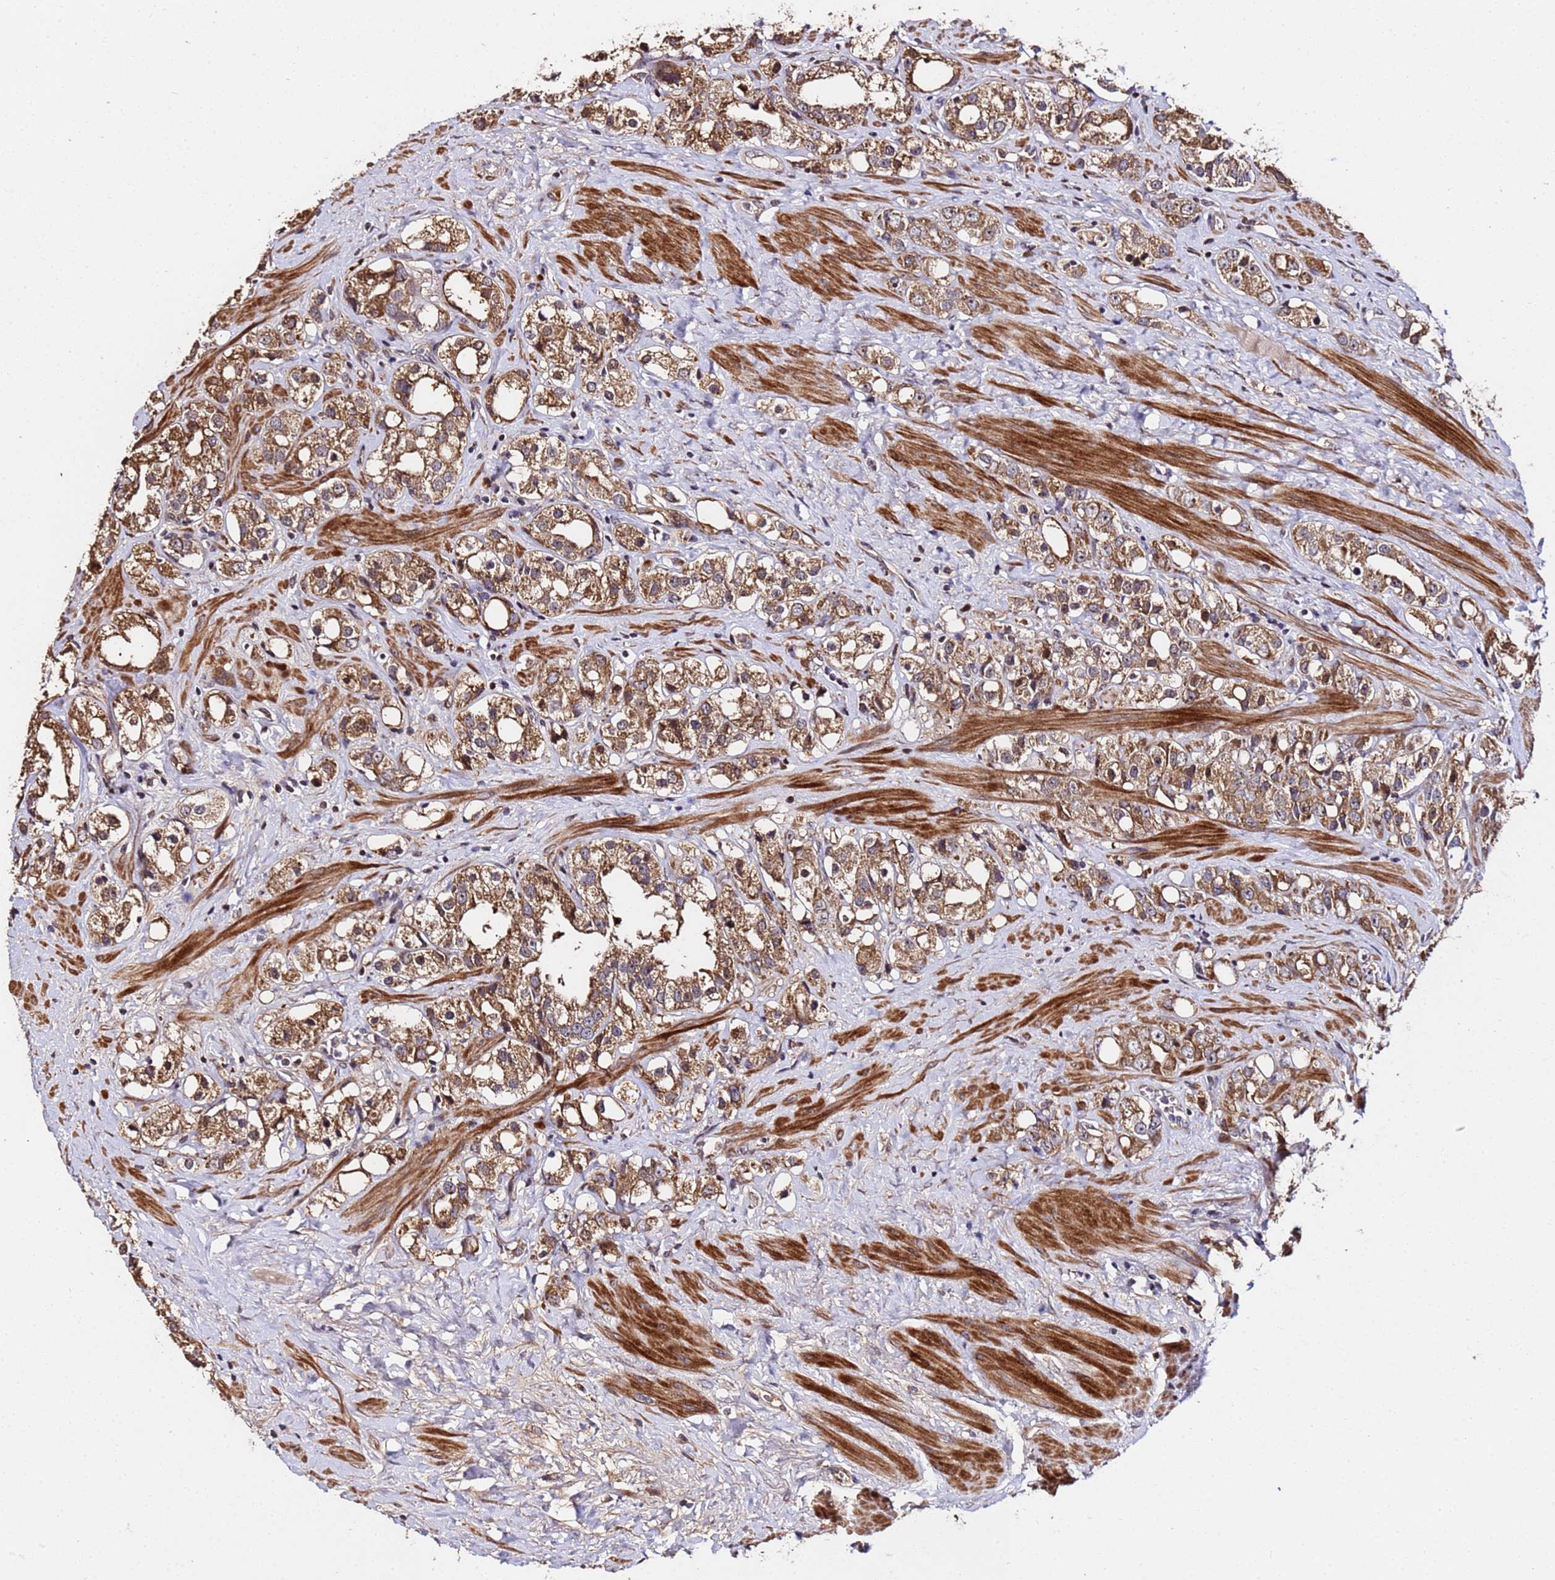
{"staining": {"intensity": "moderate", "quantity": ">75%", "location": "cytoplasmic/membranous"}, "tissue": "prostate cancer", "cell_type": "Tumor cells", "image_type": "cancer", "snomed": [{"axis": "morphology", "description": "Adenocarcinoma, NOS"}, {"axis": "topography", "description": "Prostate"}], "caption": "Immunohistochemical staining of prostate cancer (adenocarcinoma) exhibits moderate cytoplasmic/membranous protein positivity in approximately >75% of tumor cells.", "gene": "WNK4", "patient": {"sex": "male", "age": 79}}